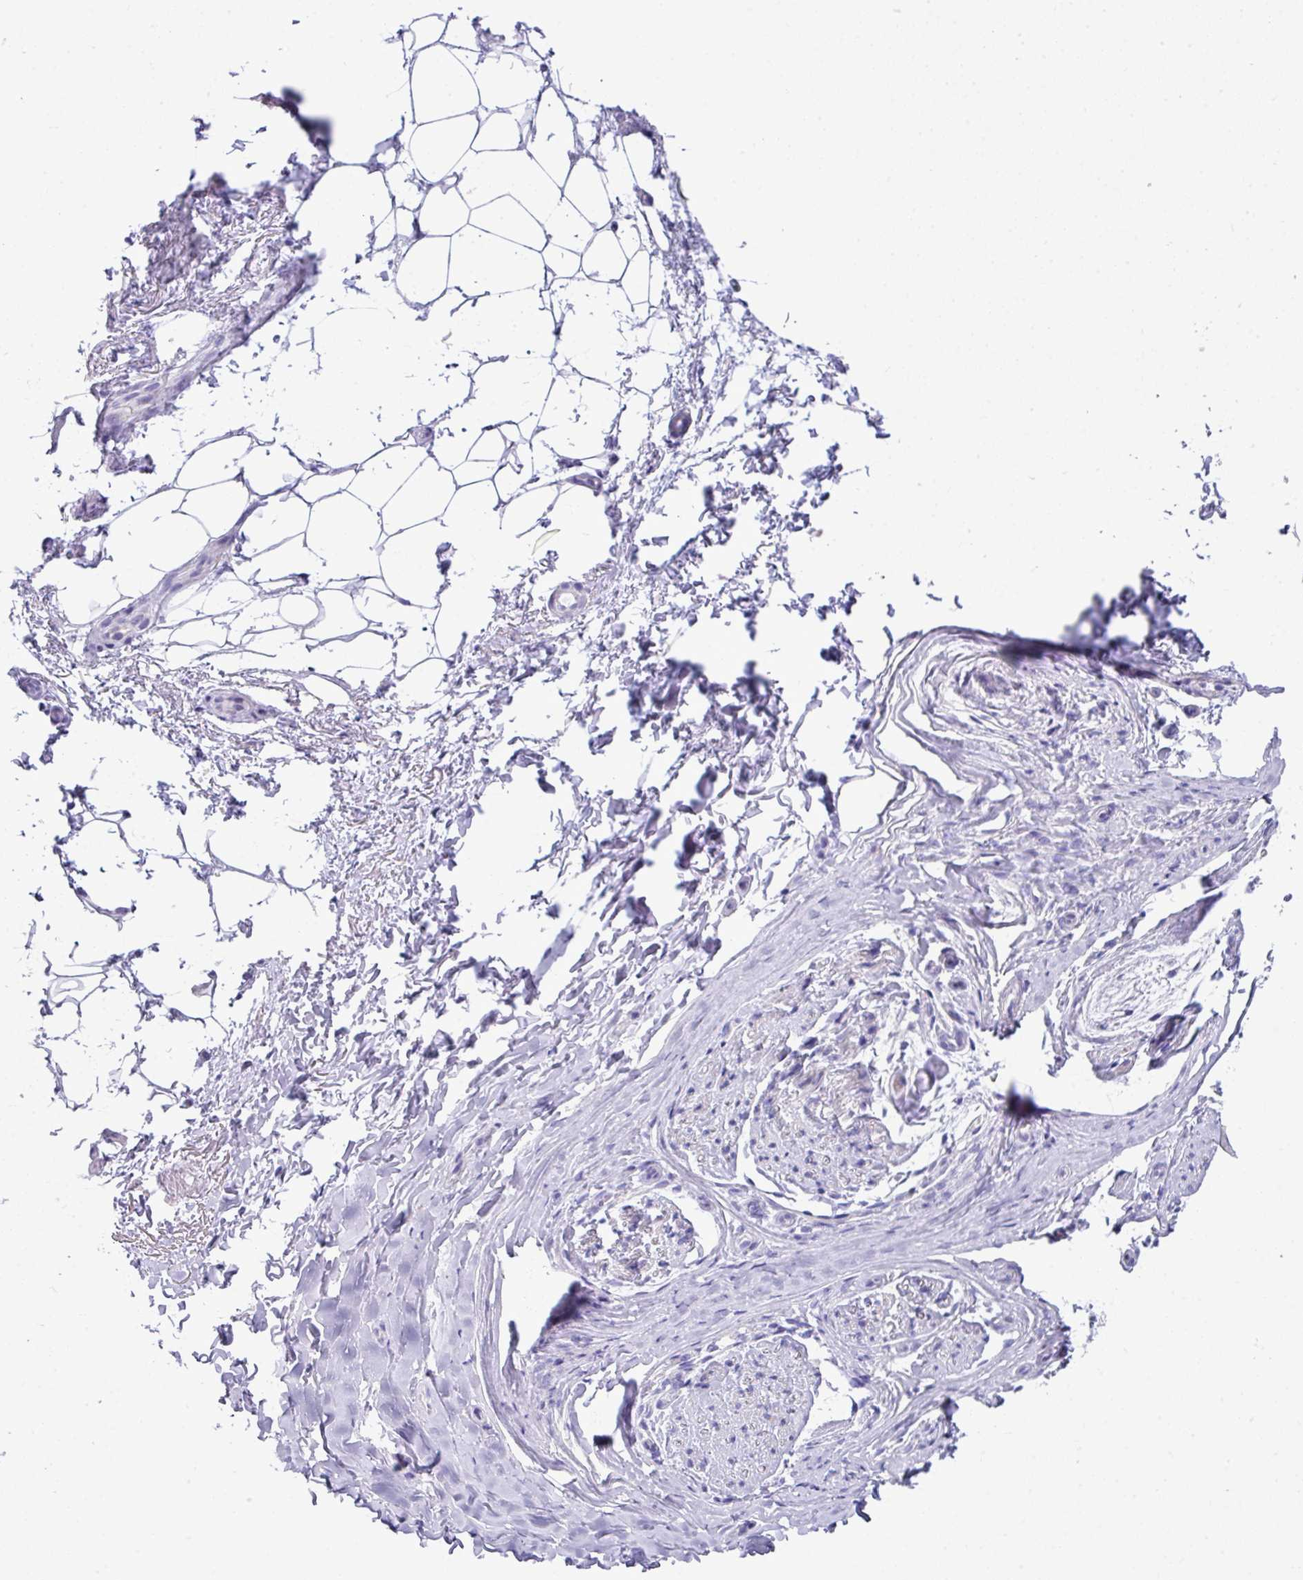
{"staining": {"intensity": "negative", "quantity": "none", "location": "none"}, "tissue": "adipose tissue", "cell_type": "Adipocytes", "image_type": "normal", "snomed": [{"axis": "morphology", "description": "Normal tissue, NOS"}, {"axis": "topography", "description": "Peripheral nerve tissue"}], "caption": "Adipocytes show no significant protein staining in normal adipose tissue. The staining was performed using DAB to visualize the protein expression in brown, while the nuclei were stained in blue with hematoxylin (Magnification: 20x).", "gene": "ABCC5", "patient": {"sex": "female", "age": 61}}